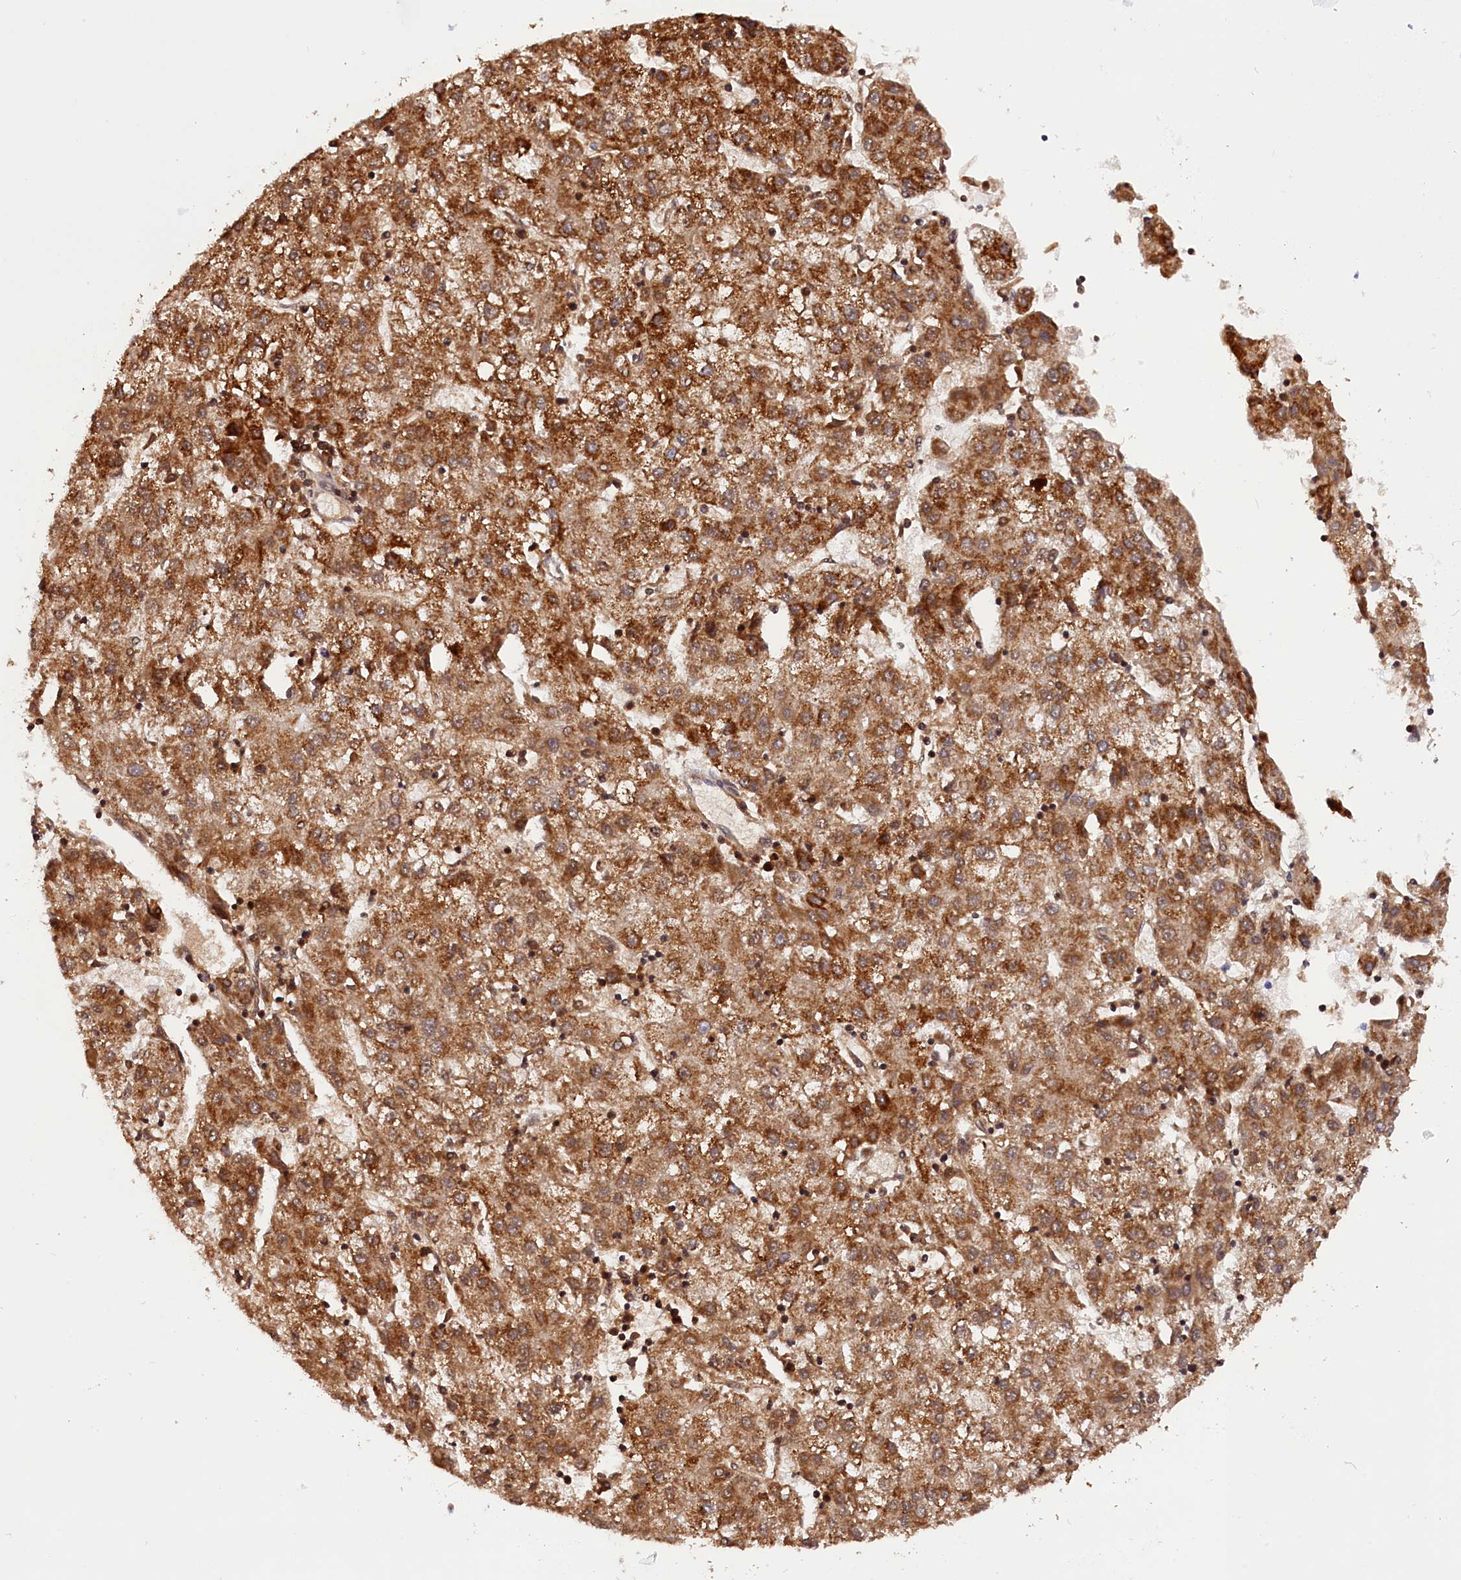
{"staining": {"intensity": "moderate", "quantity": ">75%", "location": "cytoplasmic/membranous"}, "tissue": "liver cancer", "cell_type": "Tumor cells", "image_type": "cancer", "snomed": [{"axis": "morphology", "description": "Carcinoma, Hepatocellular, NOS"}, {"axis": "topography", "description": "Liver"}], "caption": "Tumor cells demonstrate medium levels of moderate cytoplasmic/membranous staining in about >75% of cells in human hepatocellular carcinoma (liver).", "gene": "ABAT", "patient": {"sex": "male", "age": 72}}